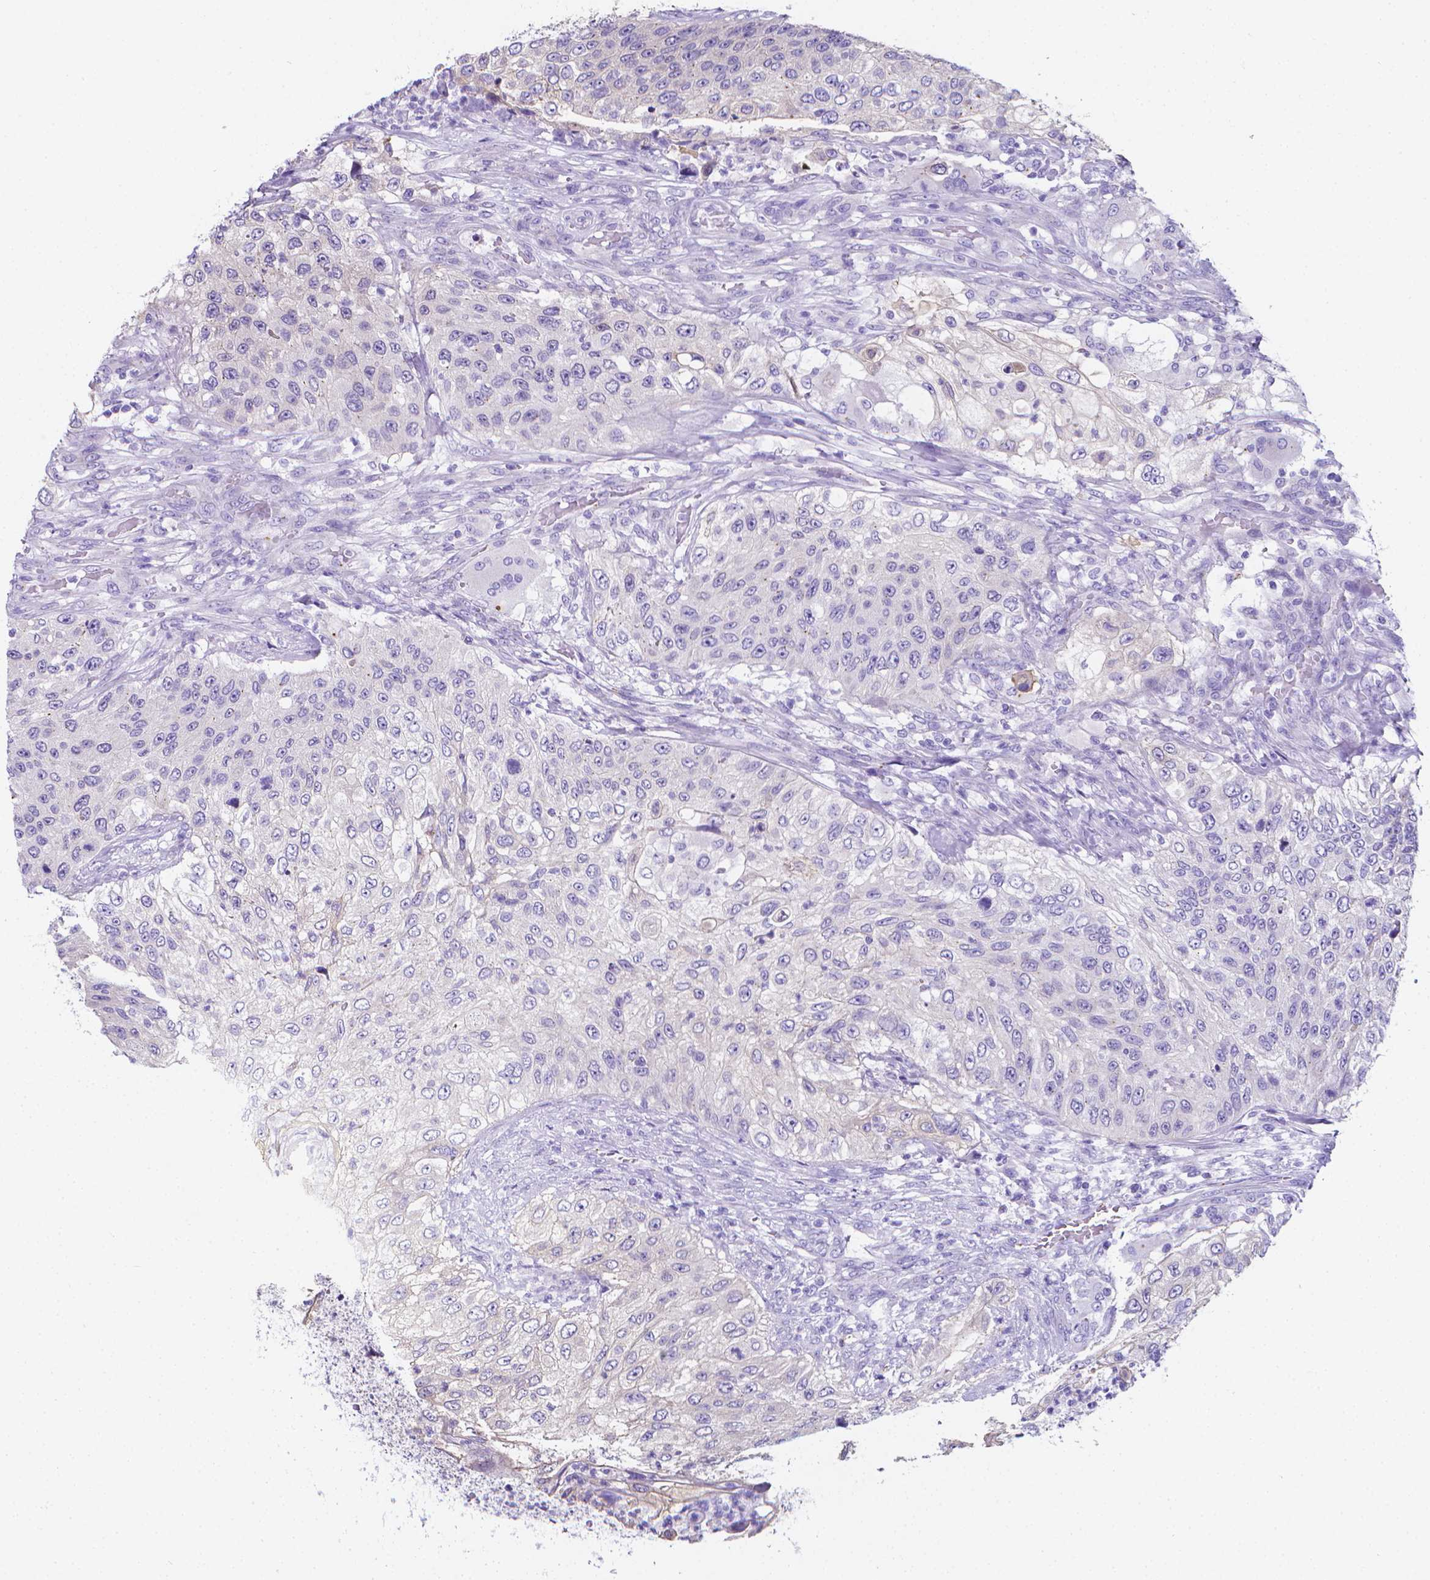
{"staining": {"intensity": "negative", "quantity": "none", "location": "none"}, "tissue": "urothelial cancer", "cell_type": "Tumor cells", "image_type": "cancer", "snomed": [{"axis": "morphology", "description": "Urothelial carcinoma, High grade"}, {"axis": "topography", "description": "Urinary bladder"}], "caption": "DAB (3,3'-diaminobenzidine) immunohistochemical staining of urothelial cancer displays no significant positivity in tumor cells.", "gene": "LRRC73", "patient": {"sex": "female", "age": 60}}